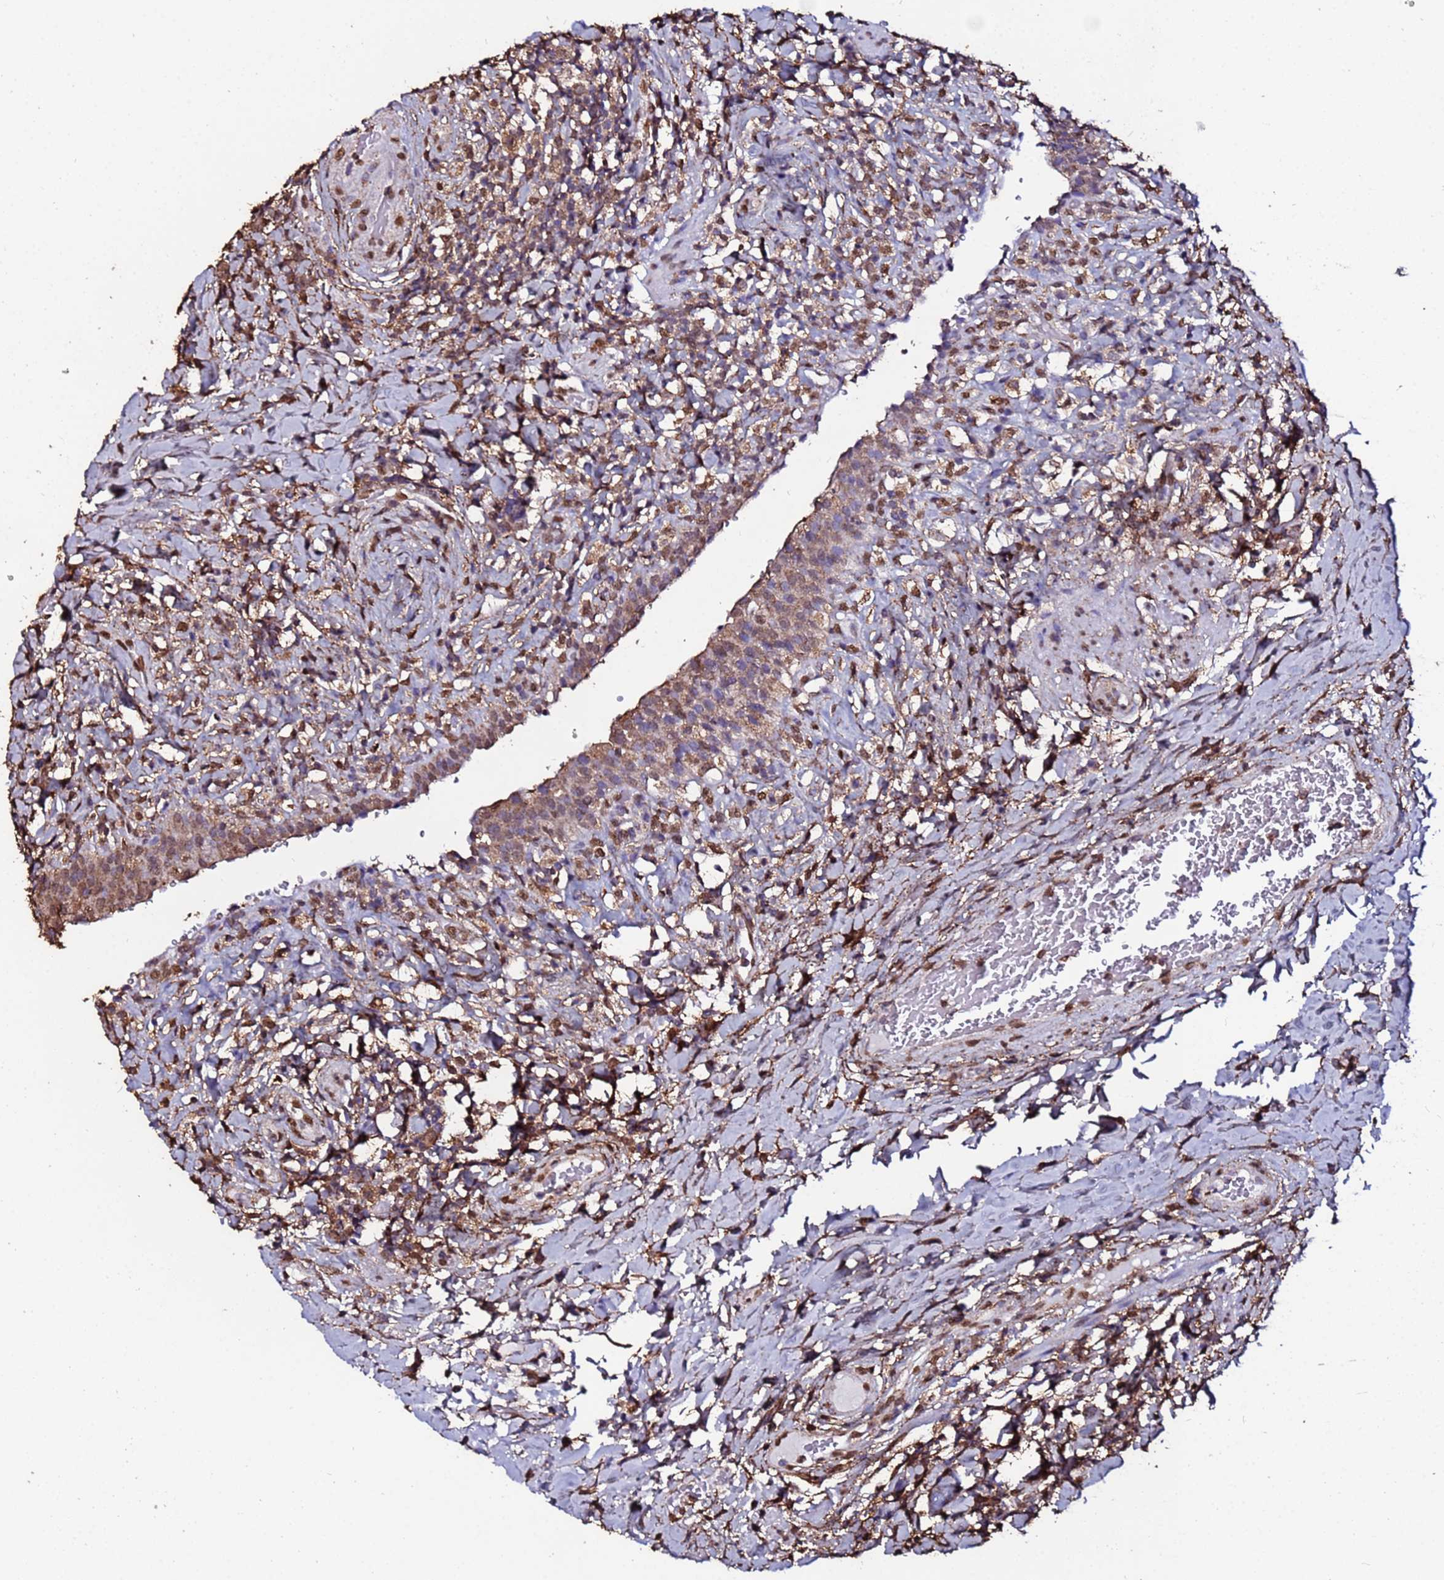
{"staining": {"intensity": "moderate", "quantity": ">75%", "location": "cytoplasmic/membranous,nuclear"}, "tissue": "urinary bladder", "cell_type": "Urothelial cells", "image_type": "normal", "snomed": [{"axis": "morphology", "description": "Normal tissue, NOS"}, {"axis": "morphology", "description": "Inflammation, NOS"}, {"axis": "topography", "description": "Urinary bladder"}], "caption": "Immunohistochemistry (DAB (3,3'-diaminobenzidine)) staining of unremarkable urinary bladder reveals moderate cytoplasmic/membranous,nuclear protein staining in approximately >75% of urothelial cells.", "gene": "TRIP6", "patient": {"sex": "male", "age": 64}}